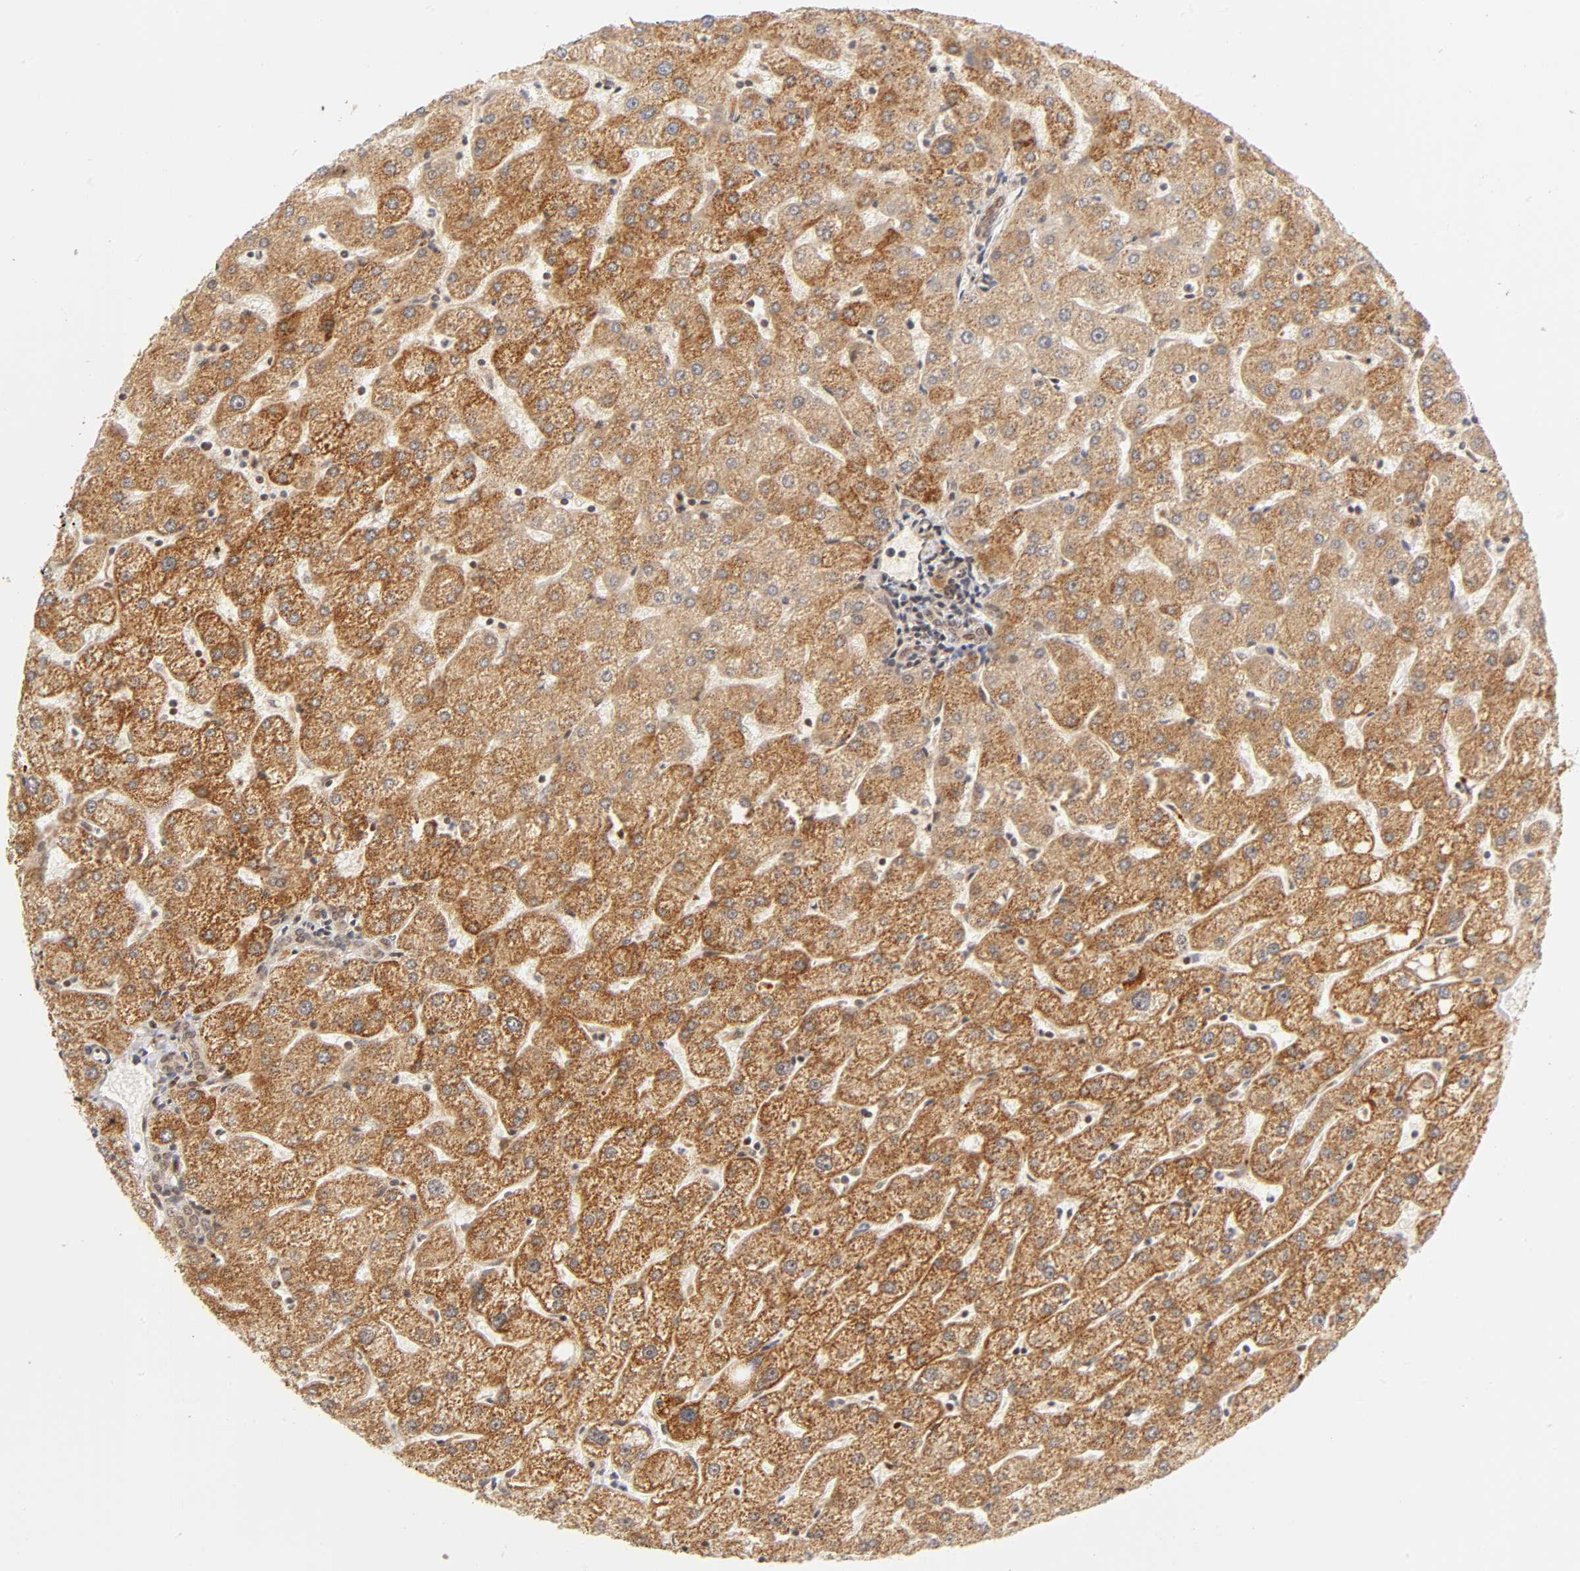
{"staining": {"intensity": "negative", "quantity": "none", "location": "none"}, "tissue": "liver", "cell_type": "Cholangiocytes", "image_type": "normal", "snomed": [{"axis": "morphology", "description": "Normal tissue, NOS"}, {"axis": "topography", "description": "Liver"}], "caption": "Protein analysis of benign liver exhibits no significant positivity in cholangiocytes. (DAB immunohistochemistry, high magnification).", "gene": "TAF10", "patient": {"sex": "male", "age": 67}}